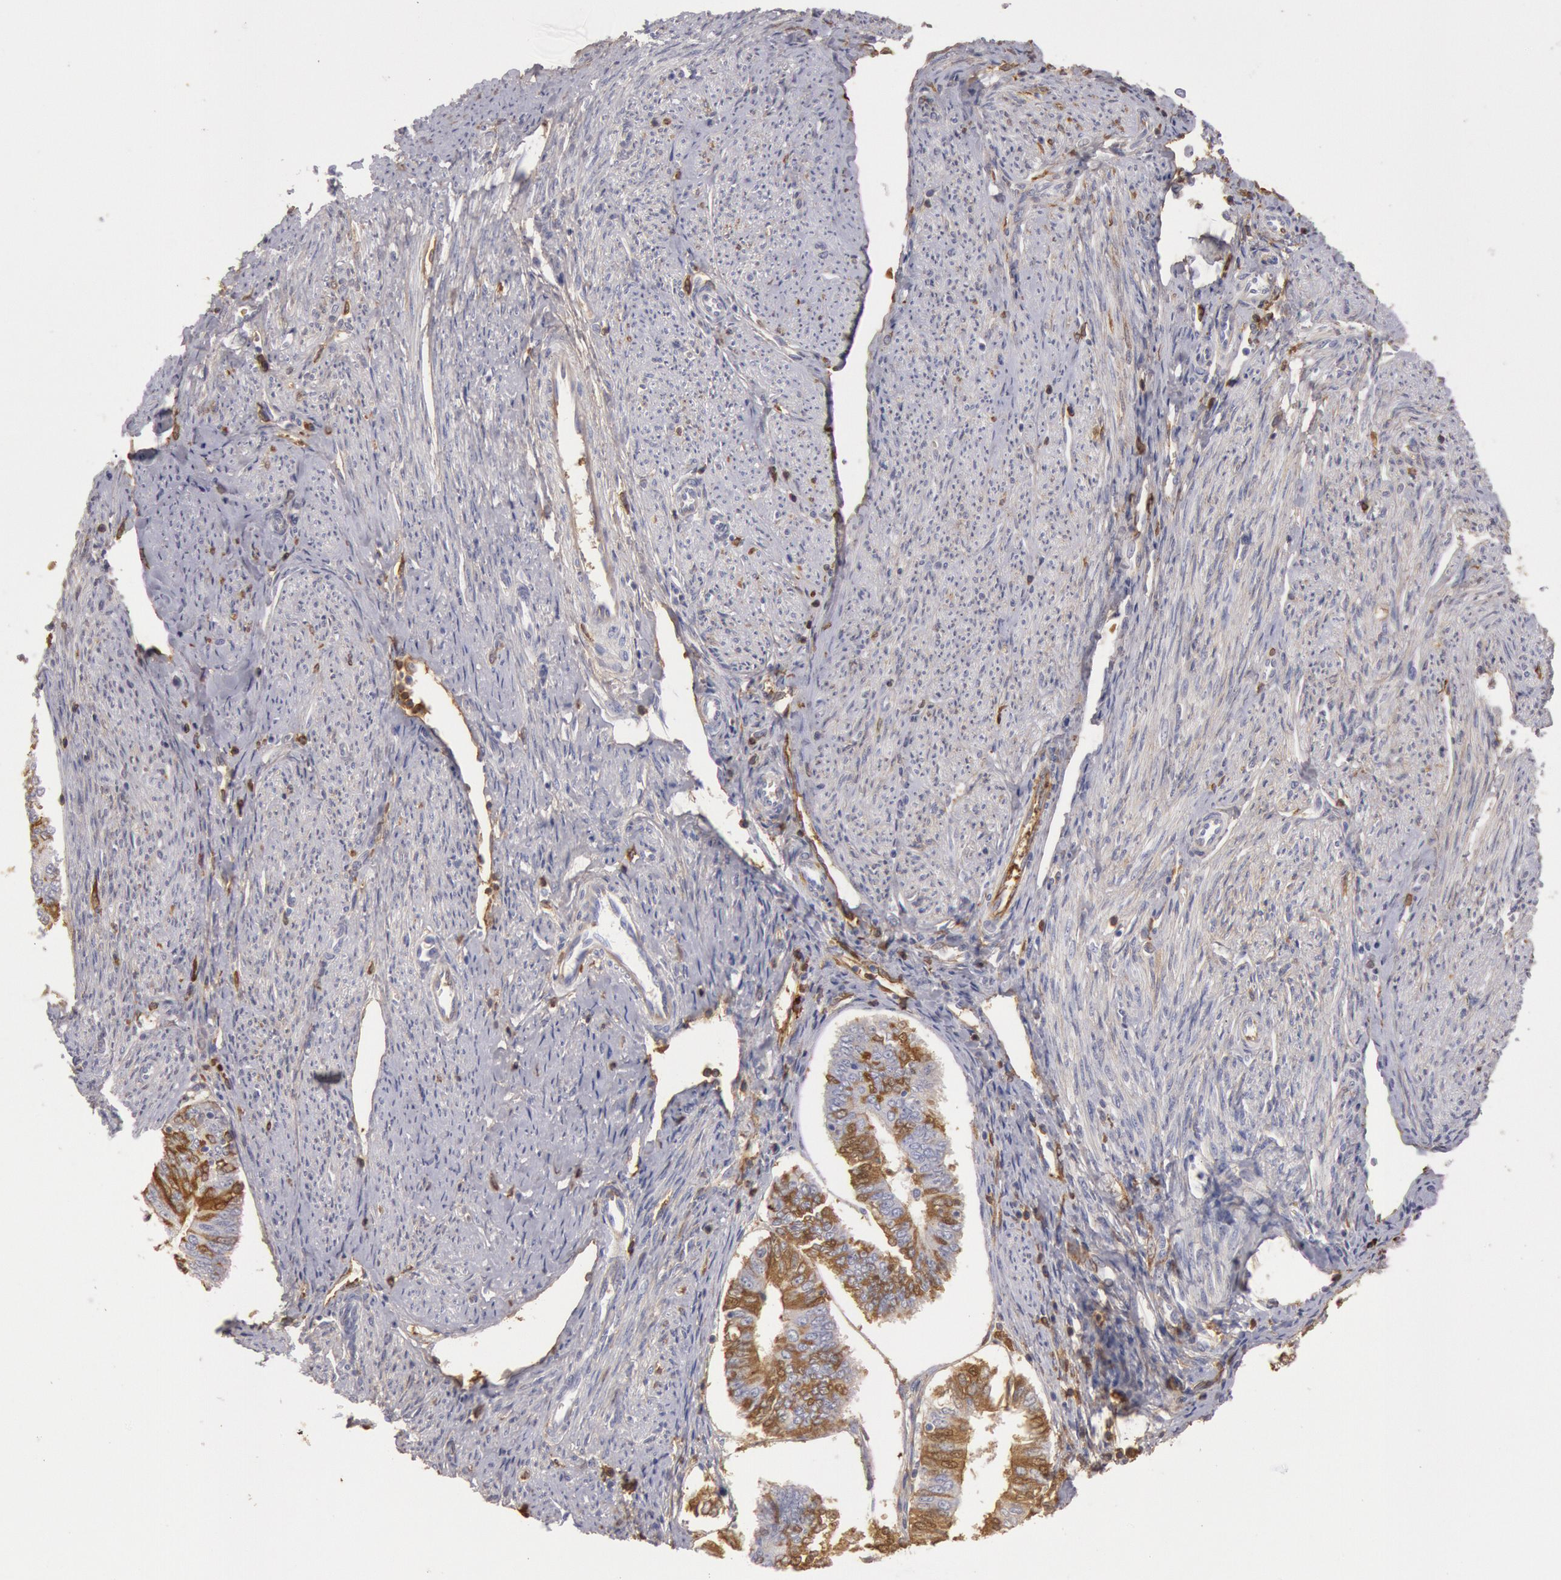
{"staining": {"intensity": "moderate", "quantity": "<25%", "location": "cytoplasmic/membranous"}, "tissue": "endometrial cancer", "cell_type": "Tumor cells", "image_type": "cancer", "snomed": [{"axis": "morphology", "description": "Adenocarcinoma, NOS"}, {"axis": "topography", "description": "Endometrium"}], "caption": "This histopathology image exhibits immunohistochemistry (IHC) staining of human endometrial adenocarcinoma, with low moderate cytoplasmic/membranous expression in approximately <25% of tumor cells.", "gene": "IGHA1", "patient": {"sex": "female", "age": 75}}